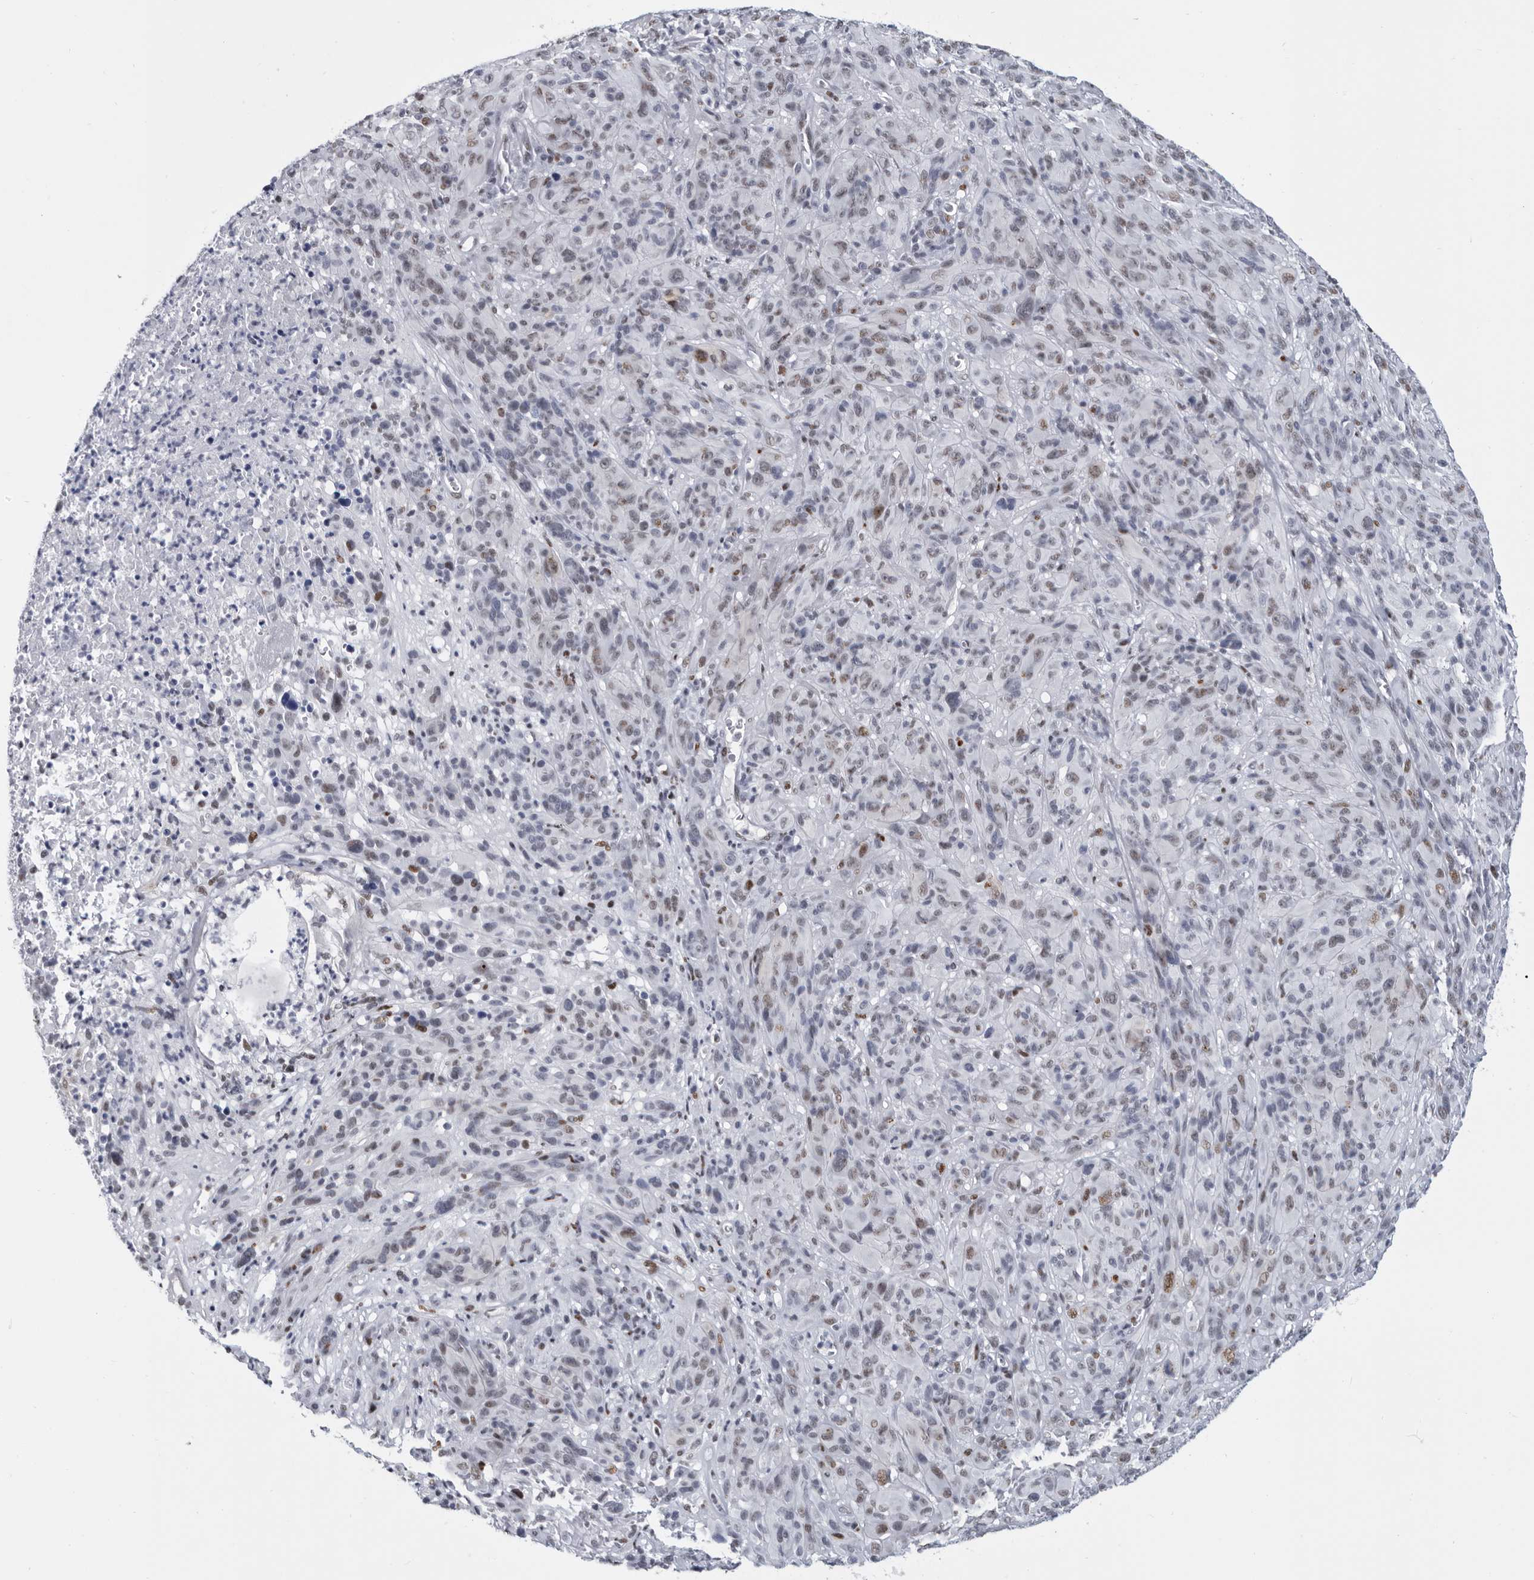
{"staining": {"intensity": "moderate", "quantity": "<25%", "location": "nuclear"}, "tissue": "melanoma", "cell_type": "Tumor cells", "image_type": "cancer", "snomed": [{"axis": "morphology", "description": "Malignant melanoma, NOS"}, {"axis": "topography", "description": "Skin of head"}], "caption": "IHC staining of melanoma, which reveals low levels of moderate nuclear positivity in about <25% of tumor cells indicating moderate nuclear protein expression. The staining was performed using DAB (3,3'-diaminobenzidine) (brown) for protein detection and nuclei were counterstained in hematoxylin (blue).", "gene": "WRAP73", "patient": {"sex": "male", "age": 96}}